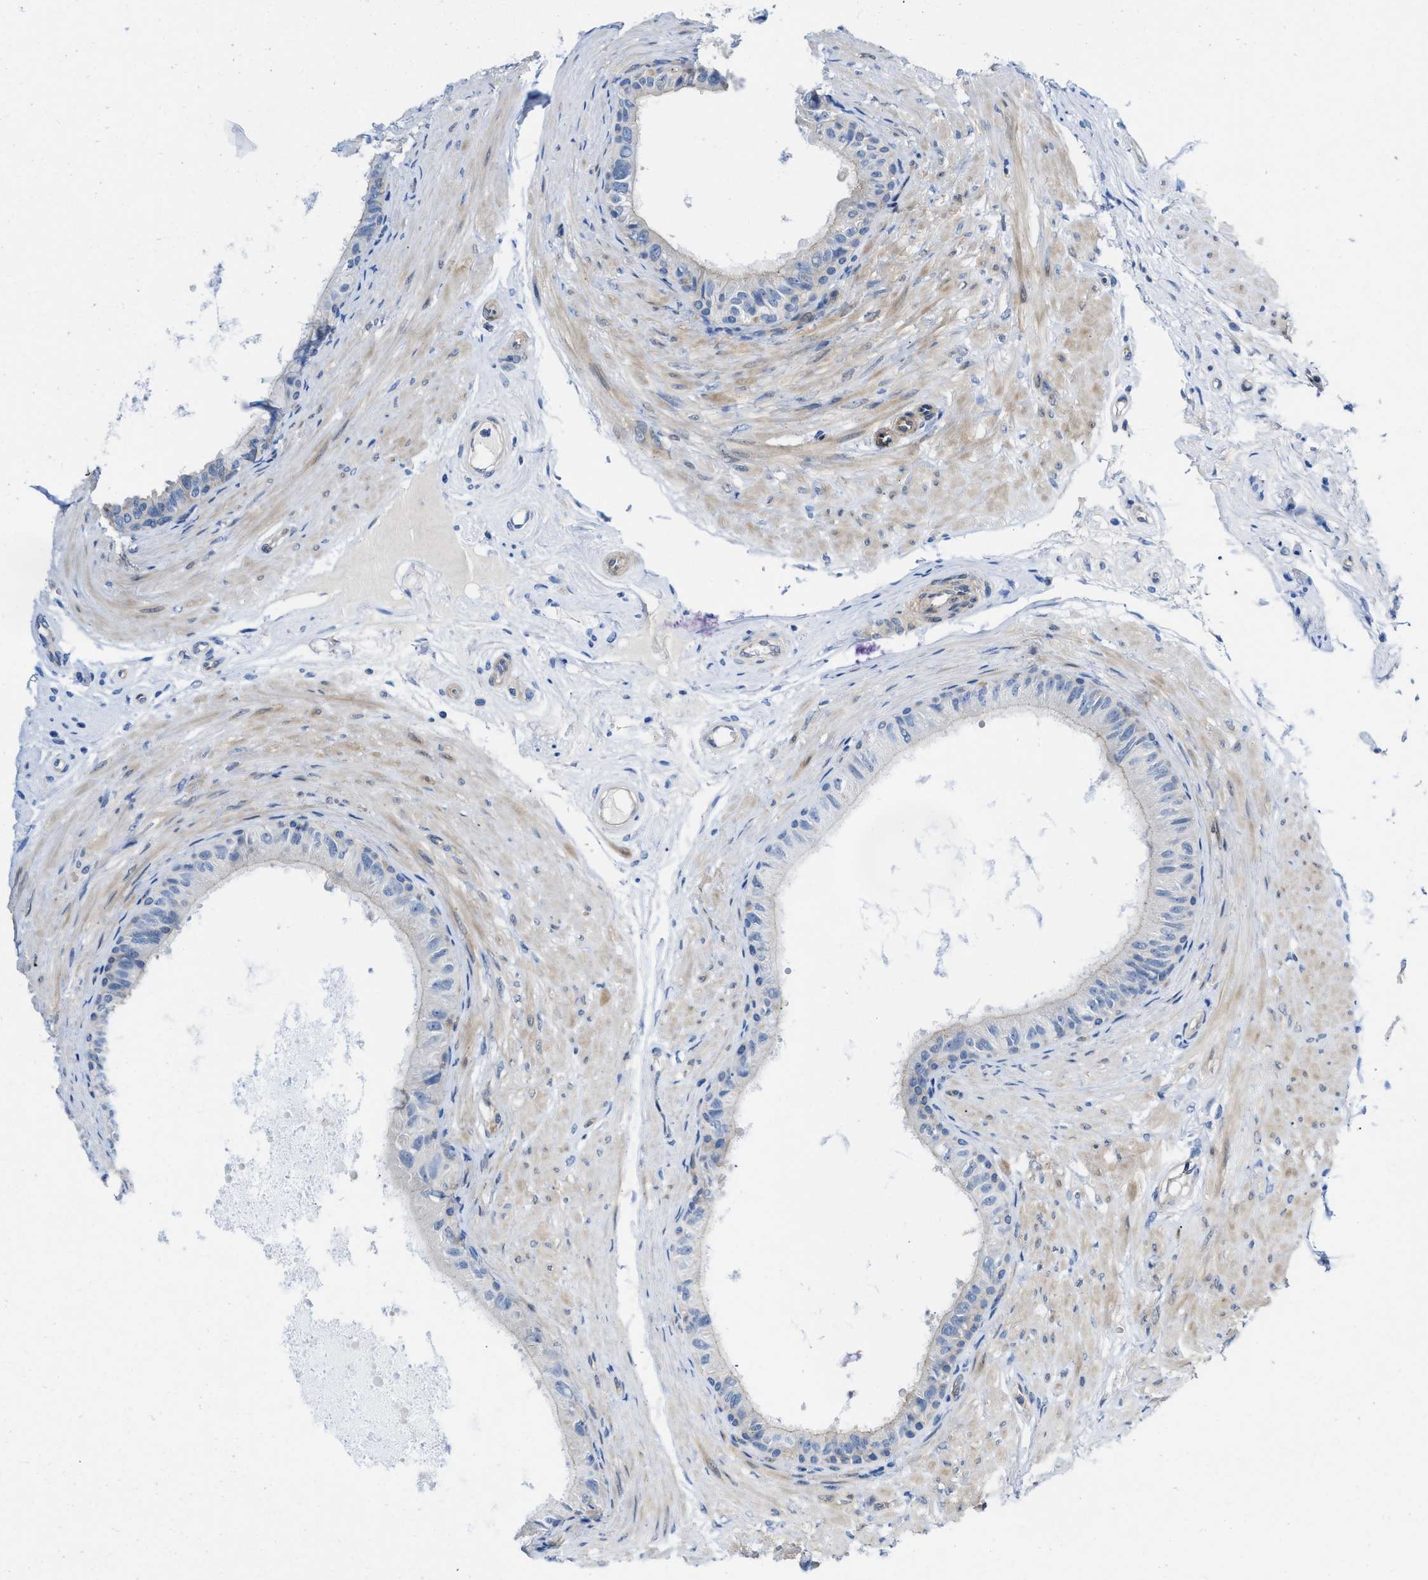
{"staining": {"intensity": "weak", "quantity": "25%-75%", "location": "cytoplasmic/membranous"}, "tissue": "epididymis", "cell_type": "Glandular cells", "image_type": "normal", "snomed": [{"axis": "morphology", "description": "Normal tissue, NOS"}, {"axis": "topography", "description": "Epididymis"}], "caption": "Immunohistochemical staining of unremarkable human epididymis demonstrates weak cytoplasmic/membranous protein staining in approximately 25%-75% of glandular cells.", "gene": "PDLIM5", "patient": {"sex": "male", "age": 68}}